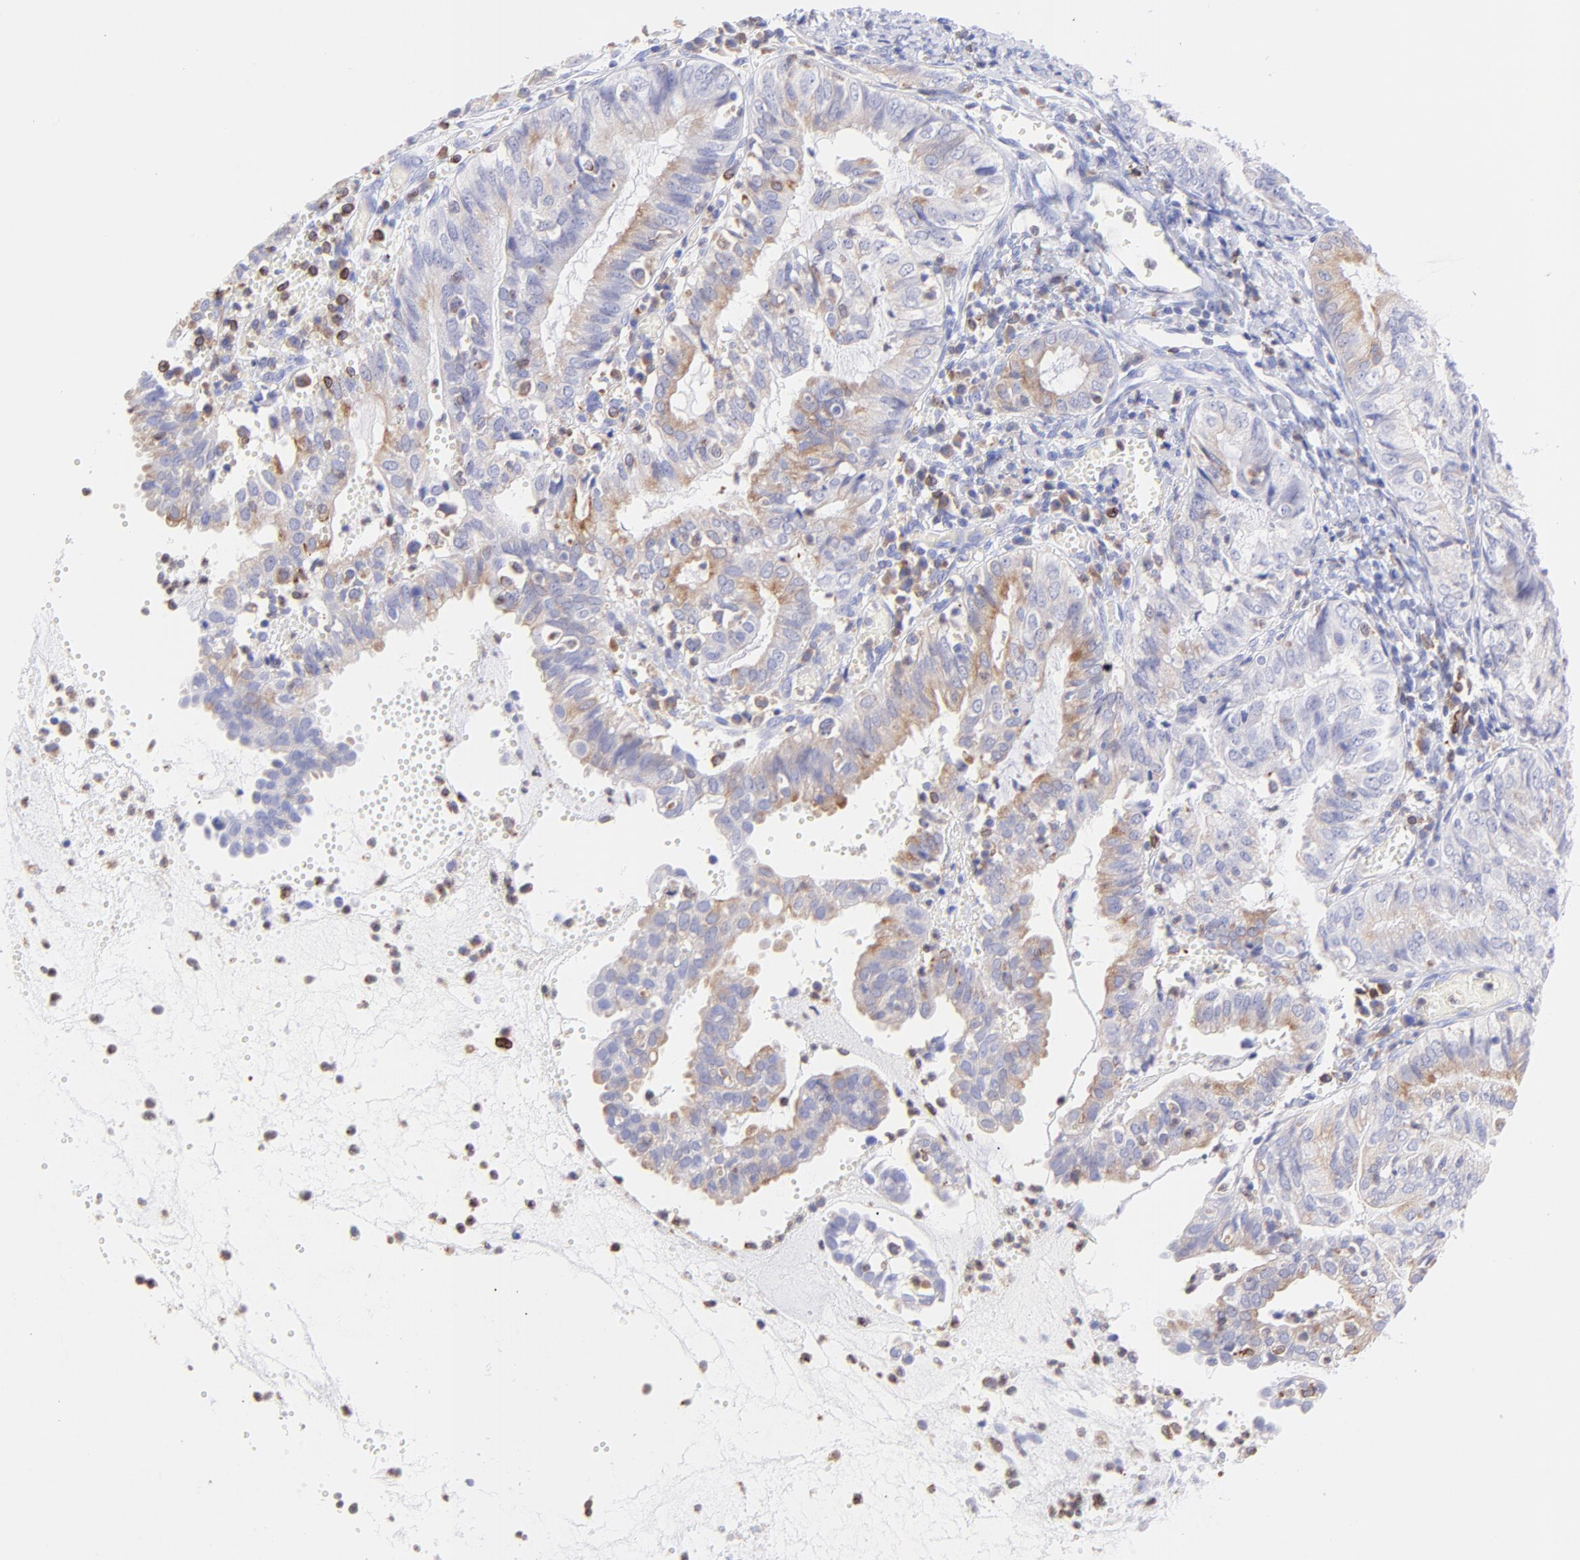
{"staining": {"intensity": "moderate", "quantity": "25%-75%", "location": "cytoplasmic/membranous"}, "tissue": "endometrial cancer", "cell_type": "Tumor cells", "image_type": "cancer", "snomed": [{"axis": "morphology", "description": "Adenocarcinoma, NOS"}, {"axis": "topography", "description": "Endometrium"}], "caption": "IHC staining of endometrial adenocarcinoma, which demonstrates medium levels of moderate cytoplasmic/membranous staining in approximately 25%-75% of tumor cells indicating moderate cytoplasmic/membranous protein expression. The staining was performed using DAB (3,3'-diaminobenzidine) (brown) for protein detection and nuclei were counterstained in hematoxylin (blue).", "gene": "IRAG2", "patient": {"sex": "female", "age": 66}}